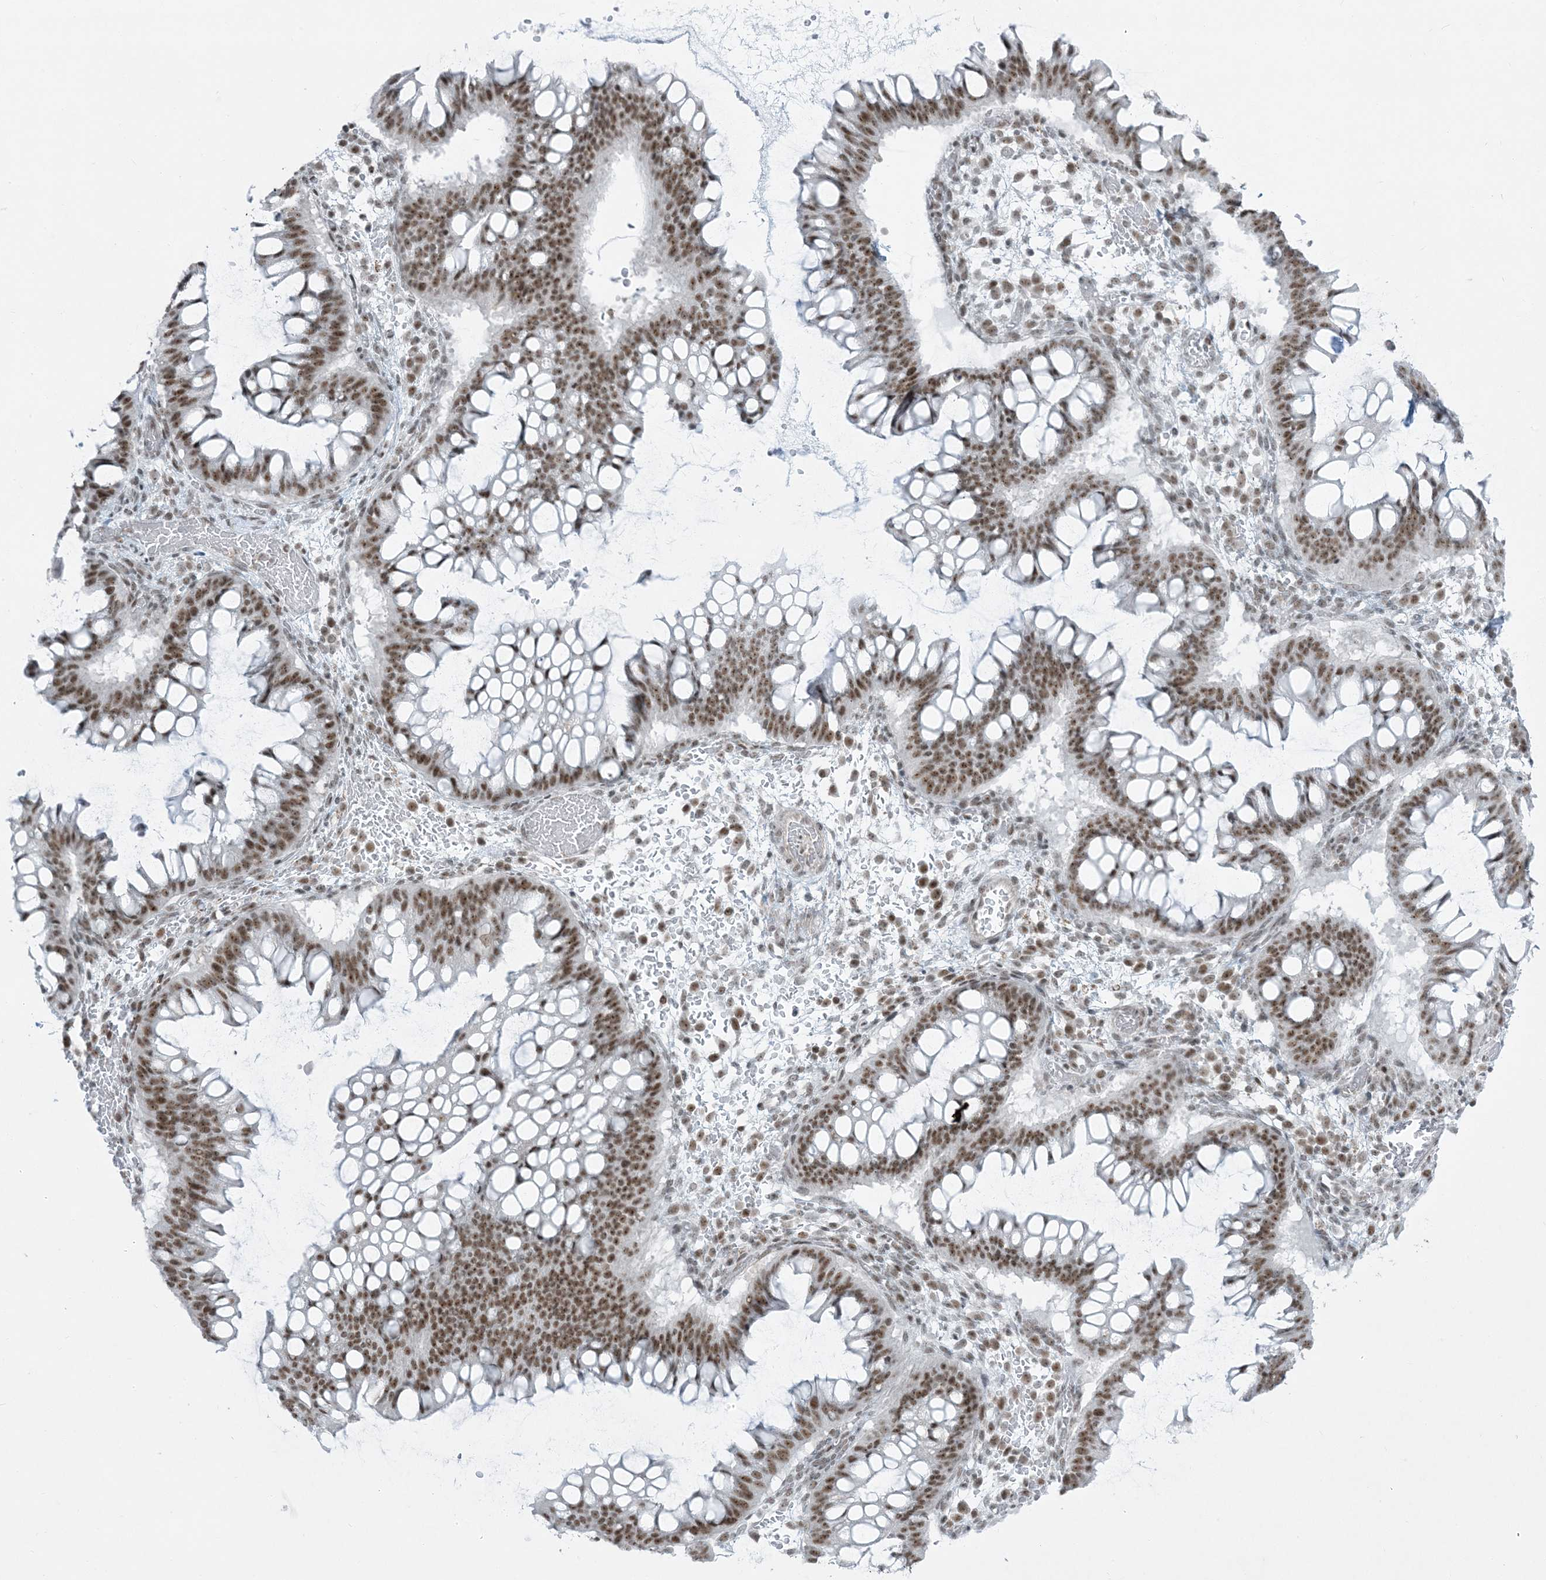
{"staining": {"intensity": "moderate", "quantity": ">75%", "location": "nuclear"}, "tissue": "ovarian cancer", "cell_type": "Tumor cells", "image_type": "cancer", "snomed": [{"axis": "morphology", "description": "Cystadenocarcinoma, mucinous, NOS"}, {"axis": "topography", "description": "Ovary"}], "caption": "Immunohistochemistry micrograph of neoplastic tissue: ovarian cancer (mucinous cystadenocarcinoma) stained using immunohistochemistry exhibits medium levels of moderate protein expression localized specifically in the nuclear of tumor cells, appearing as a nuclear brown color.", "gene": "ZNF787", "patient": {"sex": "female", "age": 73}}